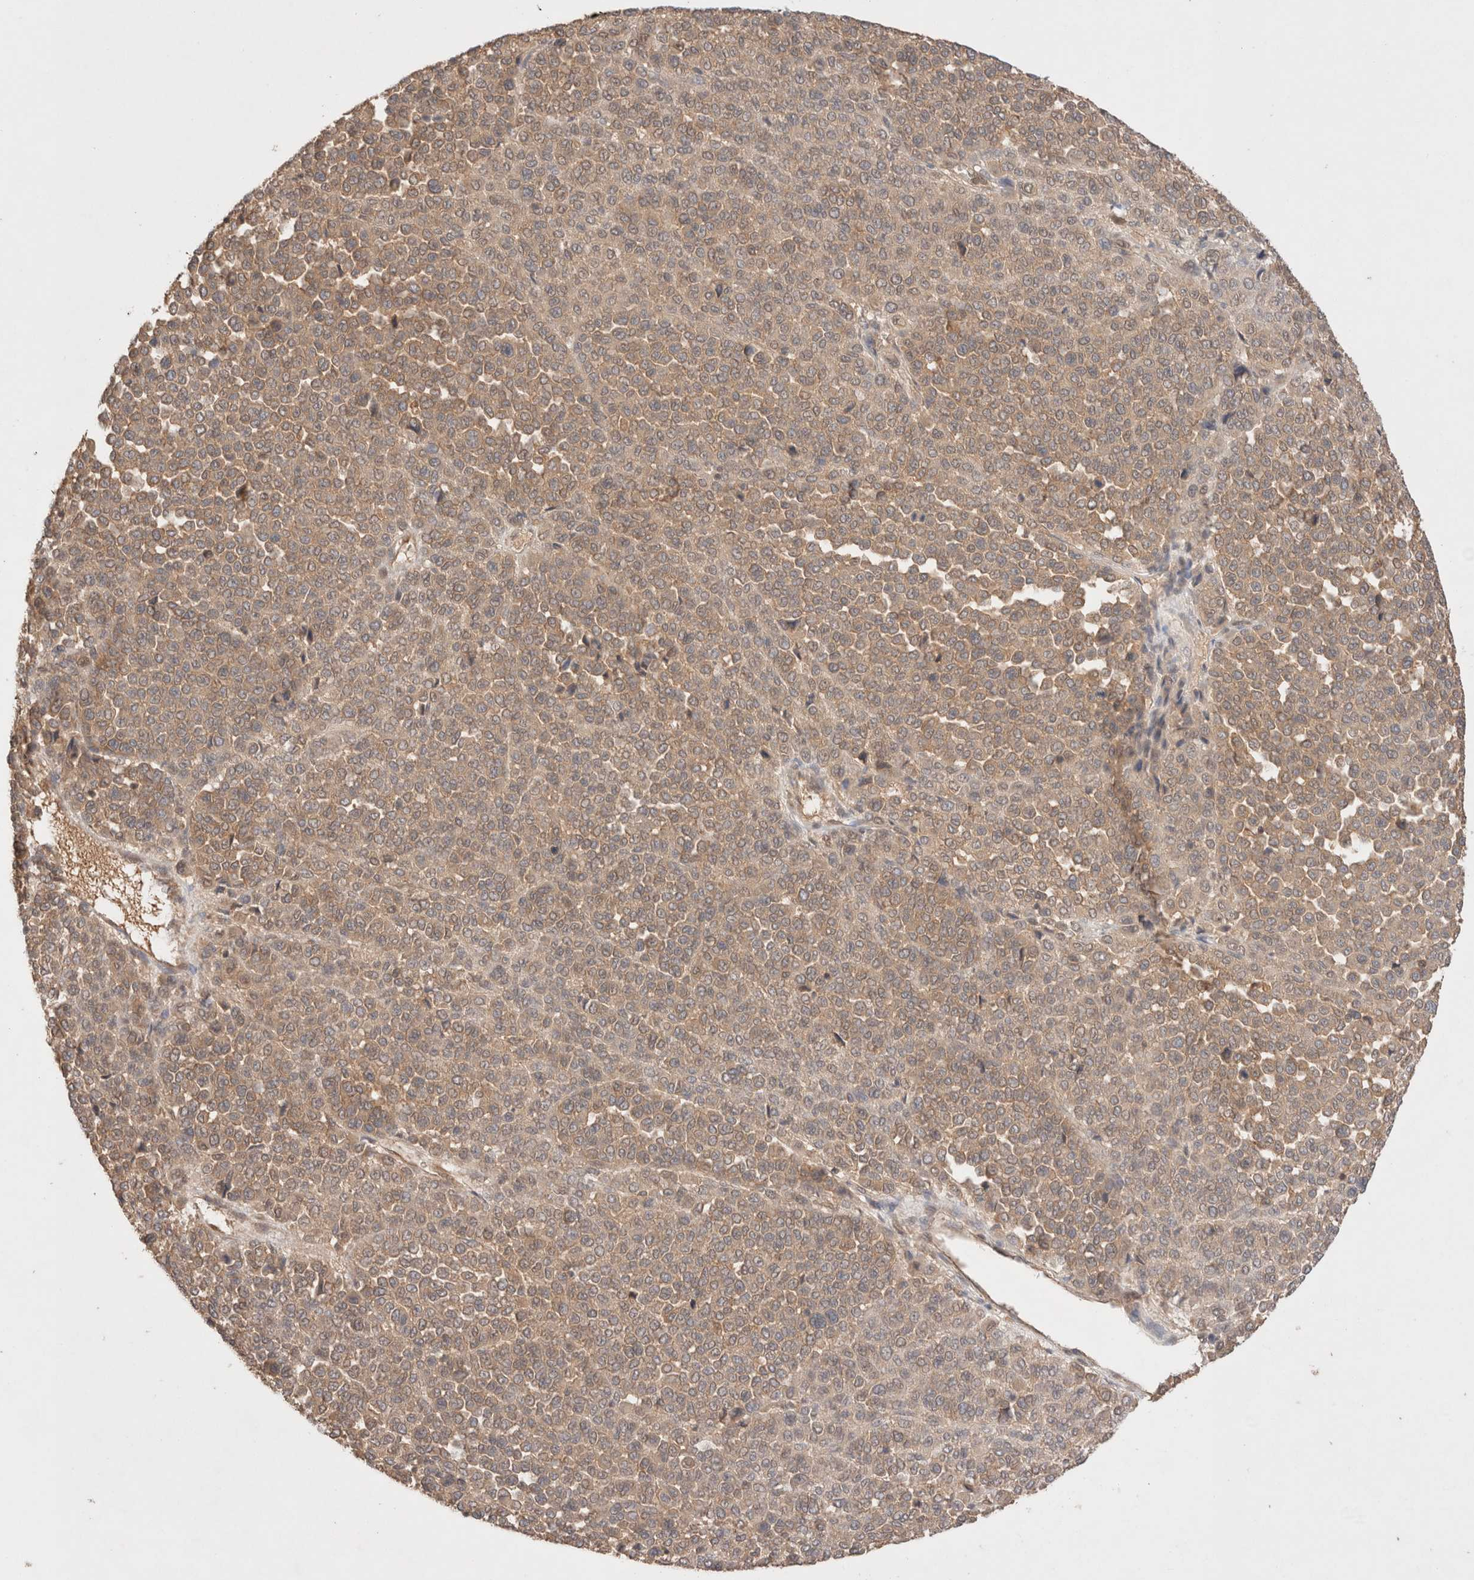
{"staining": {"intensity": "weak", "quantity": ">75%", "location": "cytoplasmic/membranous"}, "tissue": "melanoma", "cell_type": "Tumor cells", "image_type": "cancer", "snomed": [{"axis": "morphology", "description": "Malignant melanoma, Metastatic site"}, {"axis": "topography", "description": "Pancreas"}], "caption": "Human malignant melanoma (metastatic site) stained with a brown dye exhibits weak cytoplasmic/membranous positive expression in approximately >75% of tumor cells.", "gene": "CARNMT1", "patient": {"sex": "female", "age": 30}}